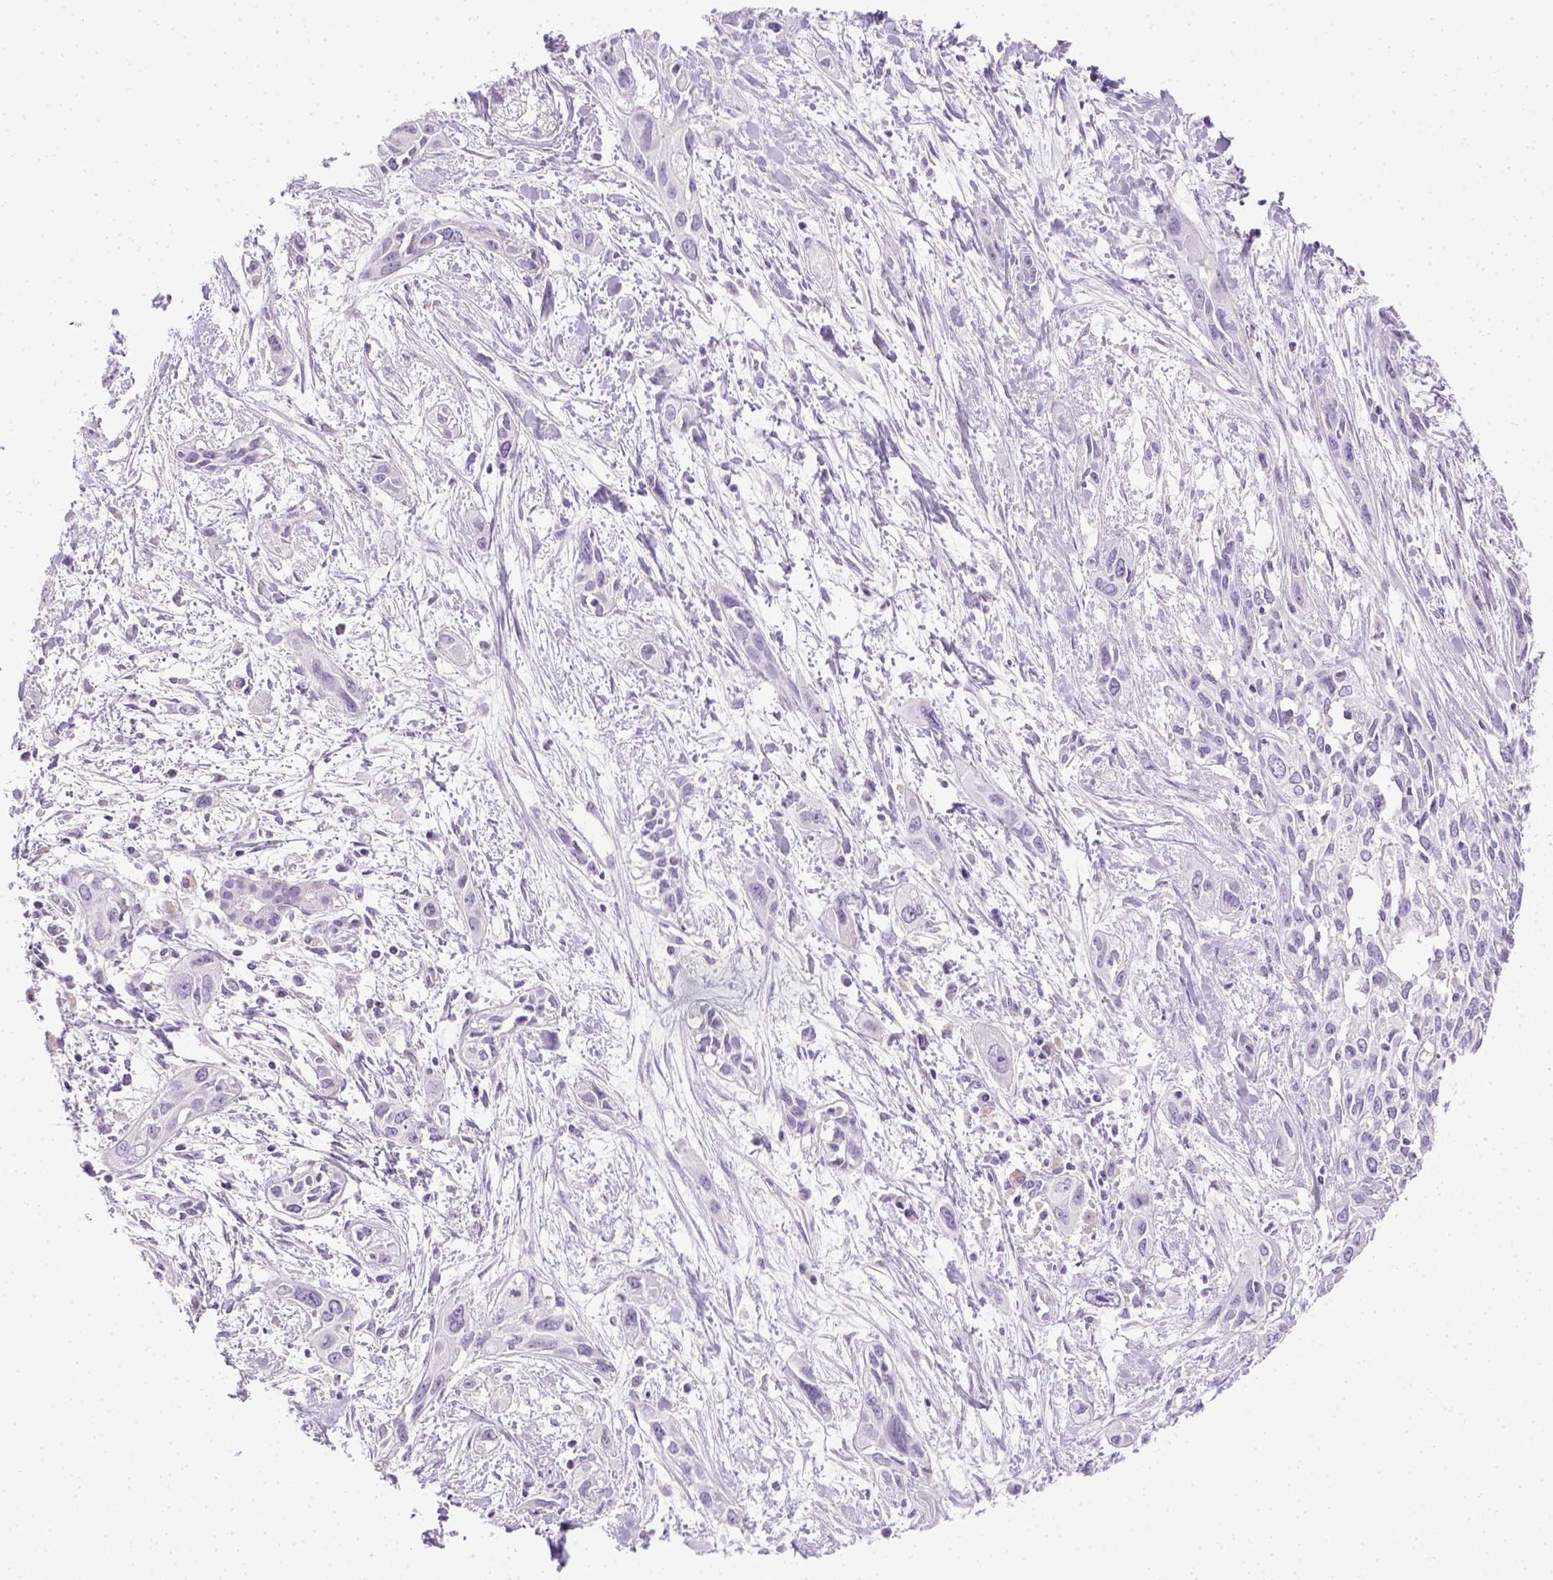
{"staining": {"intensity": "negative", "quantity": "none", "location": "none"}, "tissue": "pancreatic cancer", "cell_type": "Tumor cells", "image_type": "cancer", "snomed": [{"axis": "morphology", "description": "Adenocarcinoma, NOS"}, {"axis": "topography", "description": "Pancreas"}], "caption": "Human pancreatic adenocarcinoma stained for a protein using IHC shows no positivity in tumor cells.", "gene": "LGSN", "patient": {"sex": "female", "age": 55}}